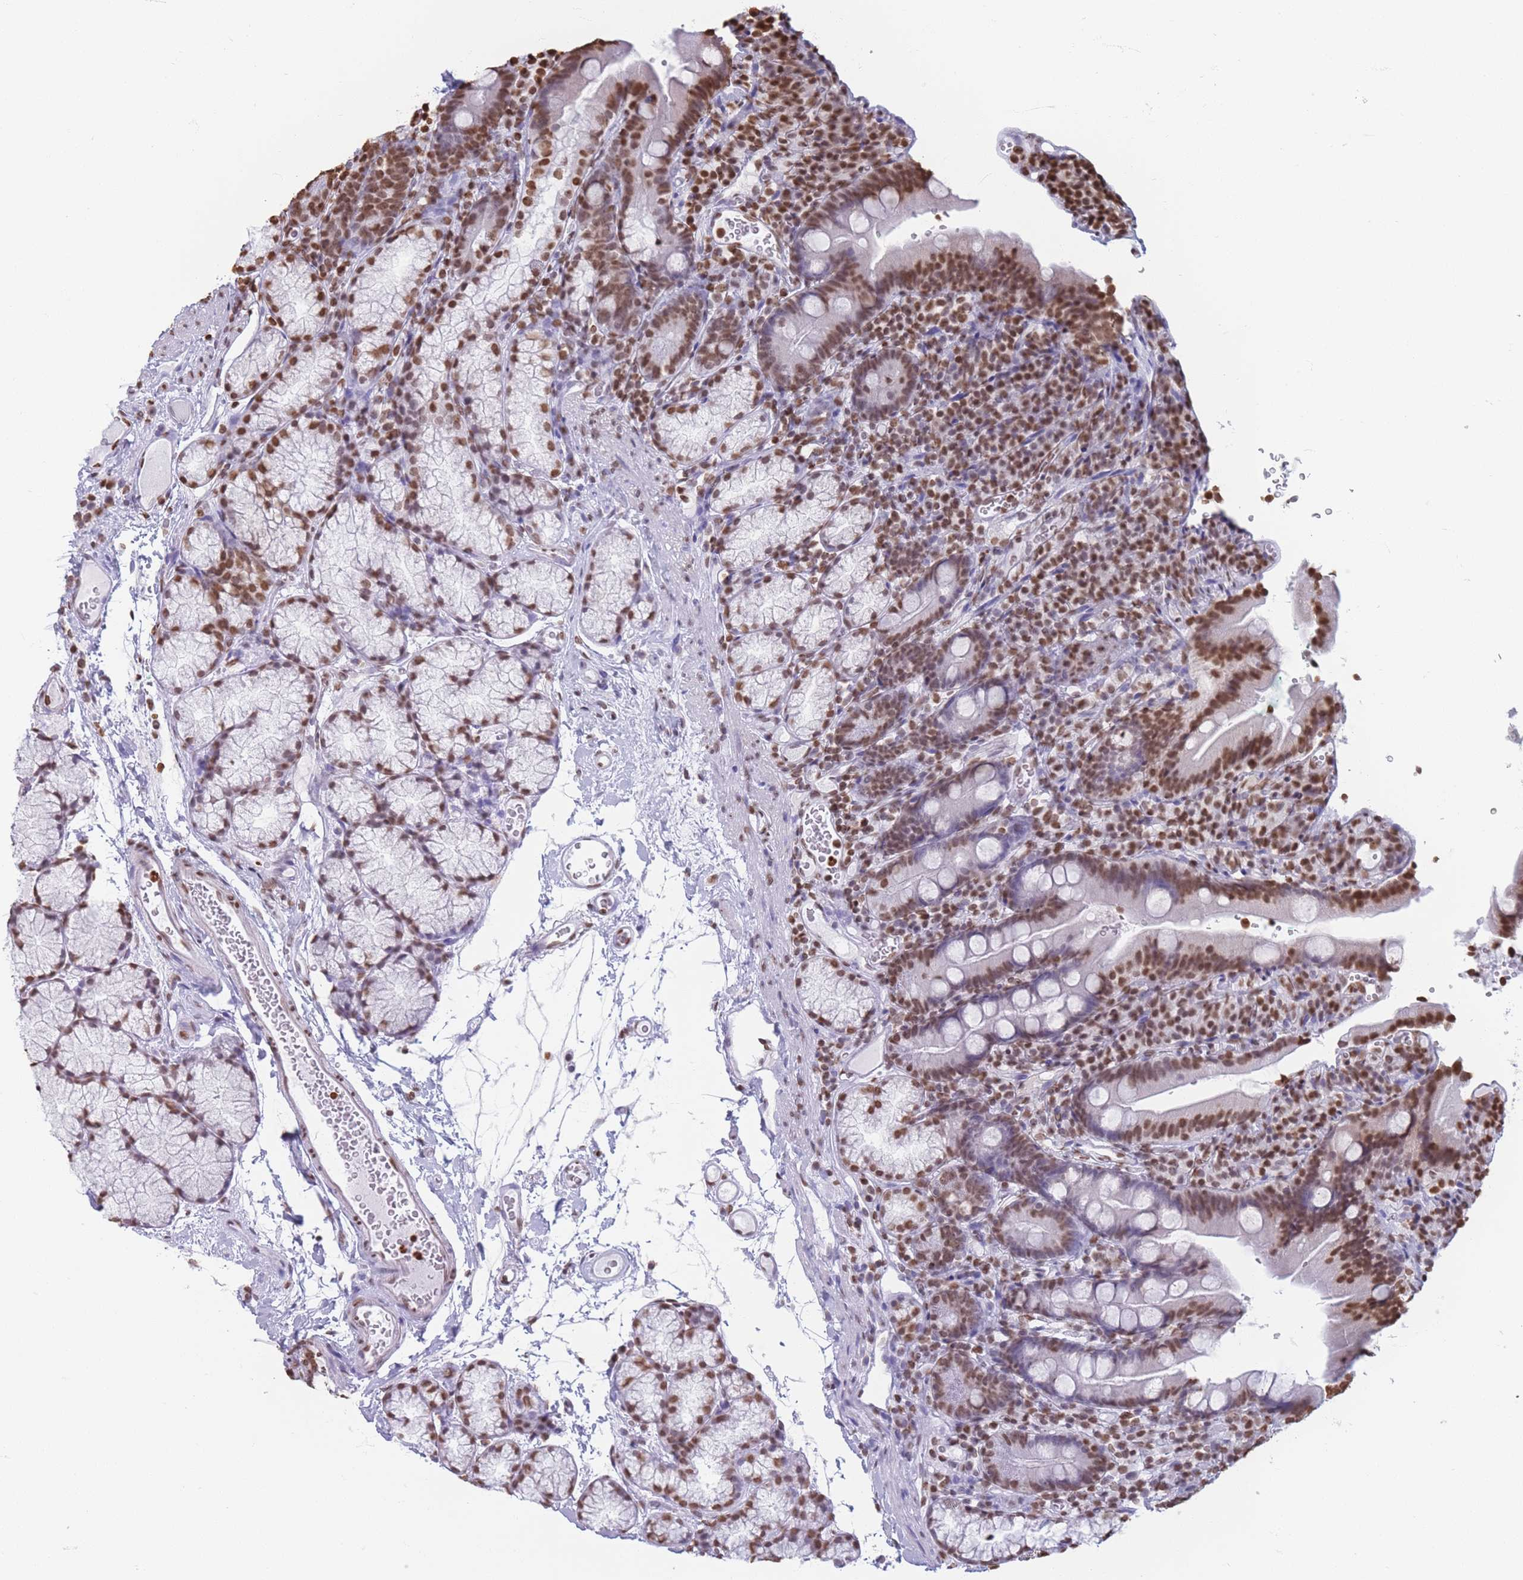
{"staining": {"intensity": "moderate", "quantity": ">75%", "location": "nuclear"}, "tissue": "duodenum", "cell_type": "Glandular cells", "image_type": "normal", "snomed": [{"axis": "morphology", "description": "Normal tissue, NOS"}, {"axis": "topography", "description": "Duodenum"}], "caption": "IHC staining of normal duodenum, which displays medium levels of moderate nuclear positivity in approximately >75% of glandular cells indicating moderate nuclear protein staining. The staining was performed using DAB (brown) for protein detection and nuclei were counterstained in hematoxylin (blue).", "gene": "RYK", "patient": {"sex": "female", "age": 67}}